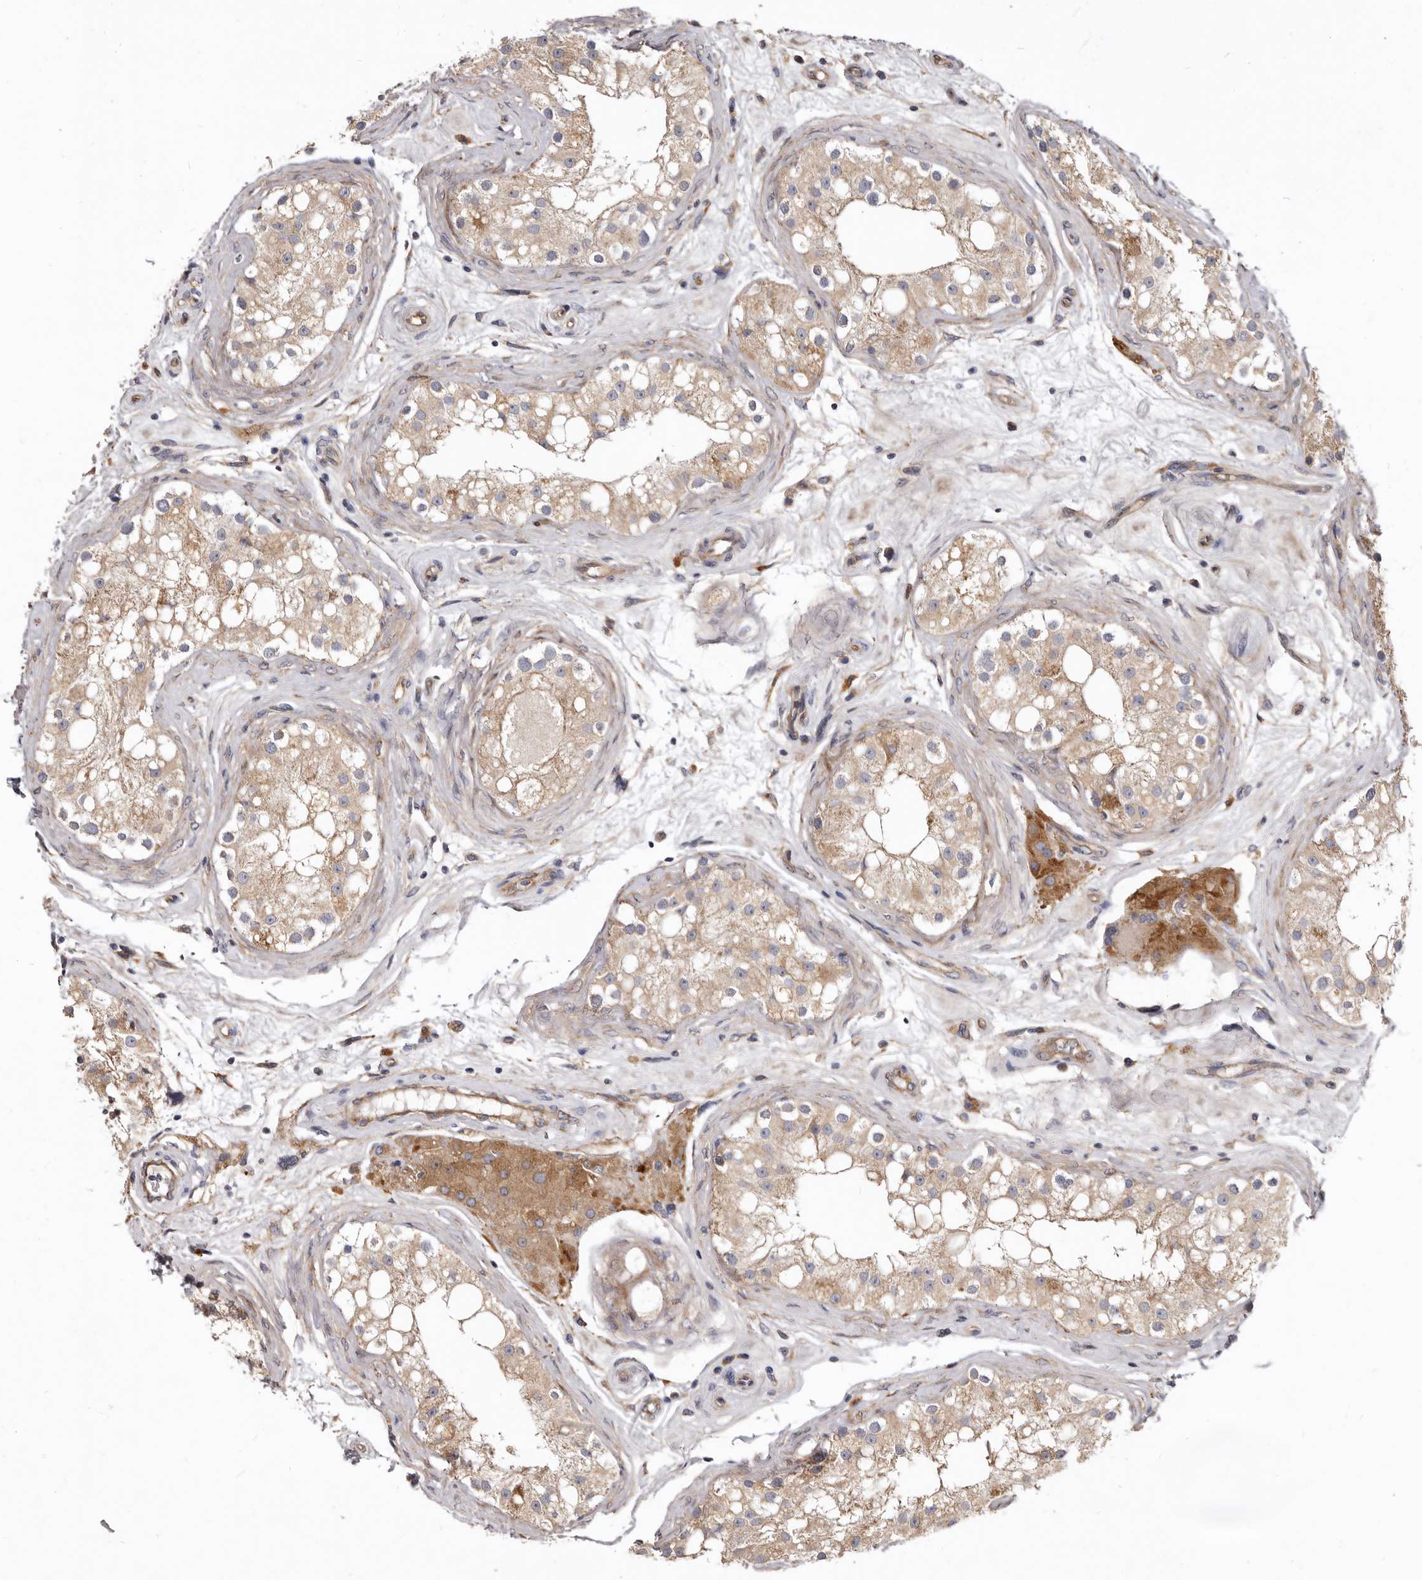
{"staining": {"intensity": "weak", "quantity": ">75%", "location": "cytoplasmic/membranous"}, "tissue": "testis", "cell_type": "Cells in seminiferous ducts", "image_type": "normal", "snomed": [{"axis": "morphology", "description": "Normal tissue, NOS"}, {"axis": "topography", "description": "Testis"}], "caption": "A high-resolution photomicrograph shows IHC staining of unremarkable testis, which demonstrates weak cytoplasmic/membranous positivity in approximately >75% of cells in seminiferous ducts.", "gene": "FMO2", "patient": {"sex": "male", "age": 84}}